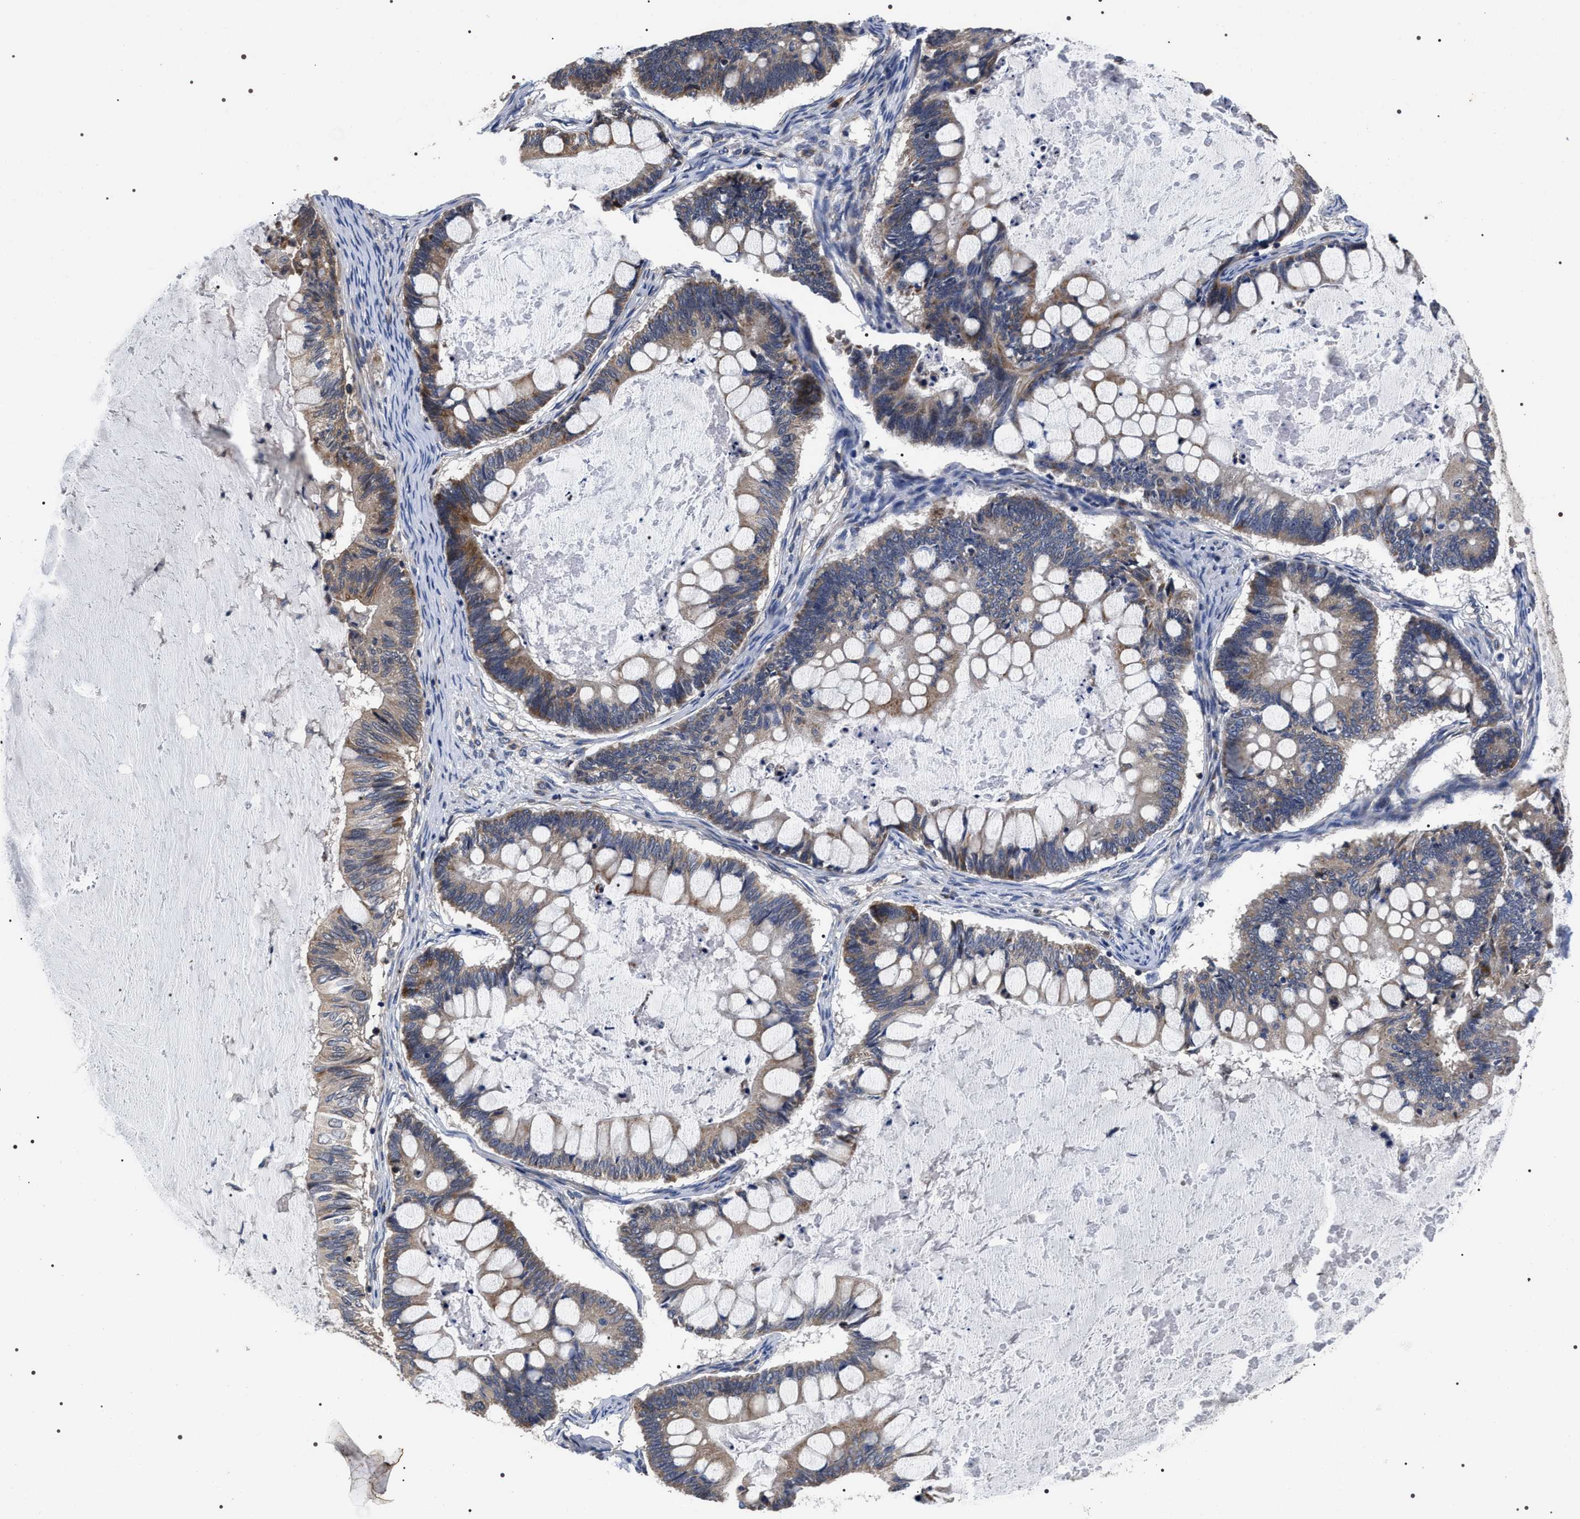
{"staining": {"intensity": "weak", "quantity": "25%-75%", "location": "cytoplasmic/membranous"}, "tissue": "ovarian cancer", "cell_type": "Tumor cells", "image_type": "cancer", "snomed": [{"axis": "morphology", "description": "Cystadenocarcinoma, mucinous, NOS"}, {"axis": "topography", "description": "Ovary"}], "caption": "Brown immunohistochemical staining in mucinous cystadenocarcinoma (ovarian) exhibits weak cytoplasmic/membranous positivity in about 25%-75% of tumor cells. Using DAB (3,3'-diaminobenzidine) (brown) and hematoxylin (blue) stains, captured at high magnification using brightfield microscopy.", "gene": "MIS18A", "patient": {"sex": "female", "age": 61}}